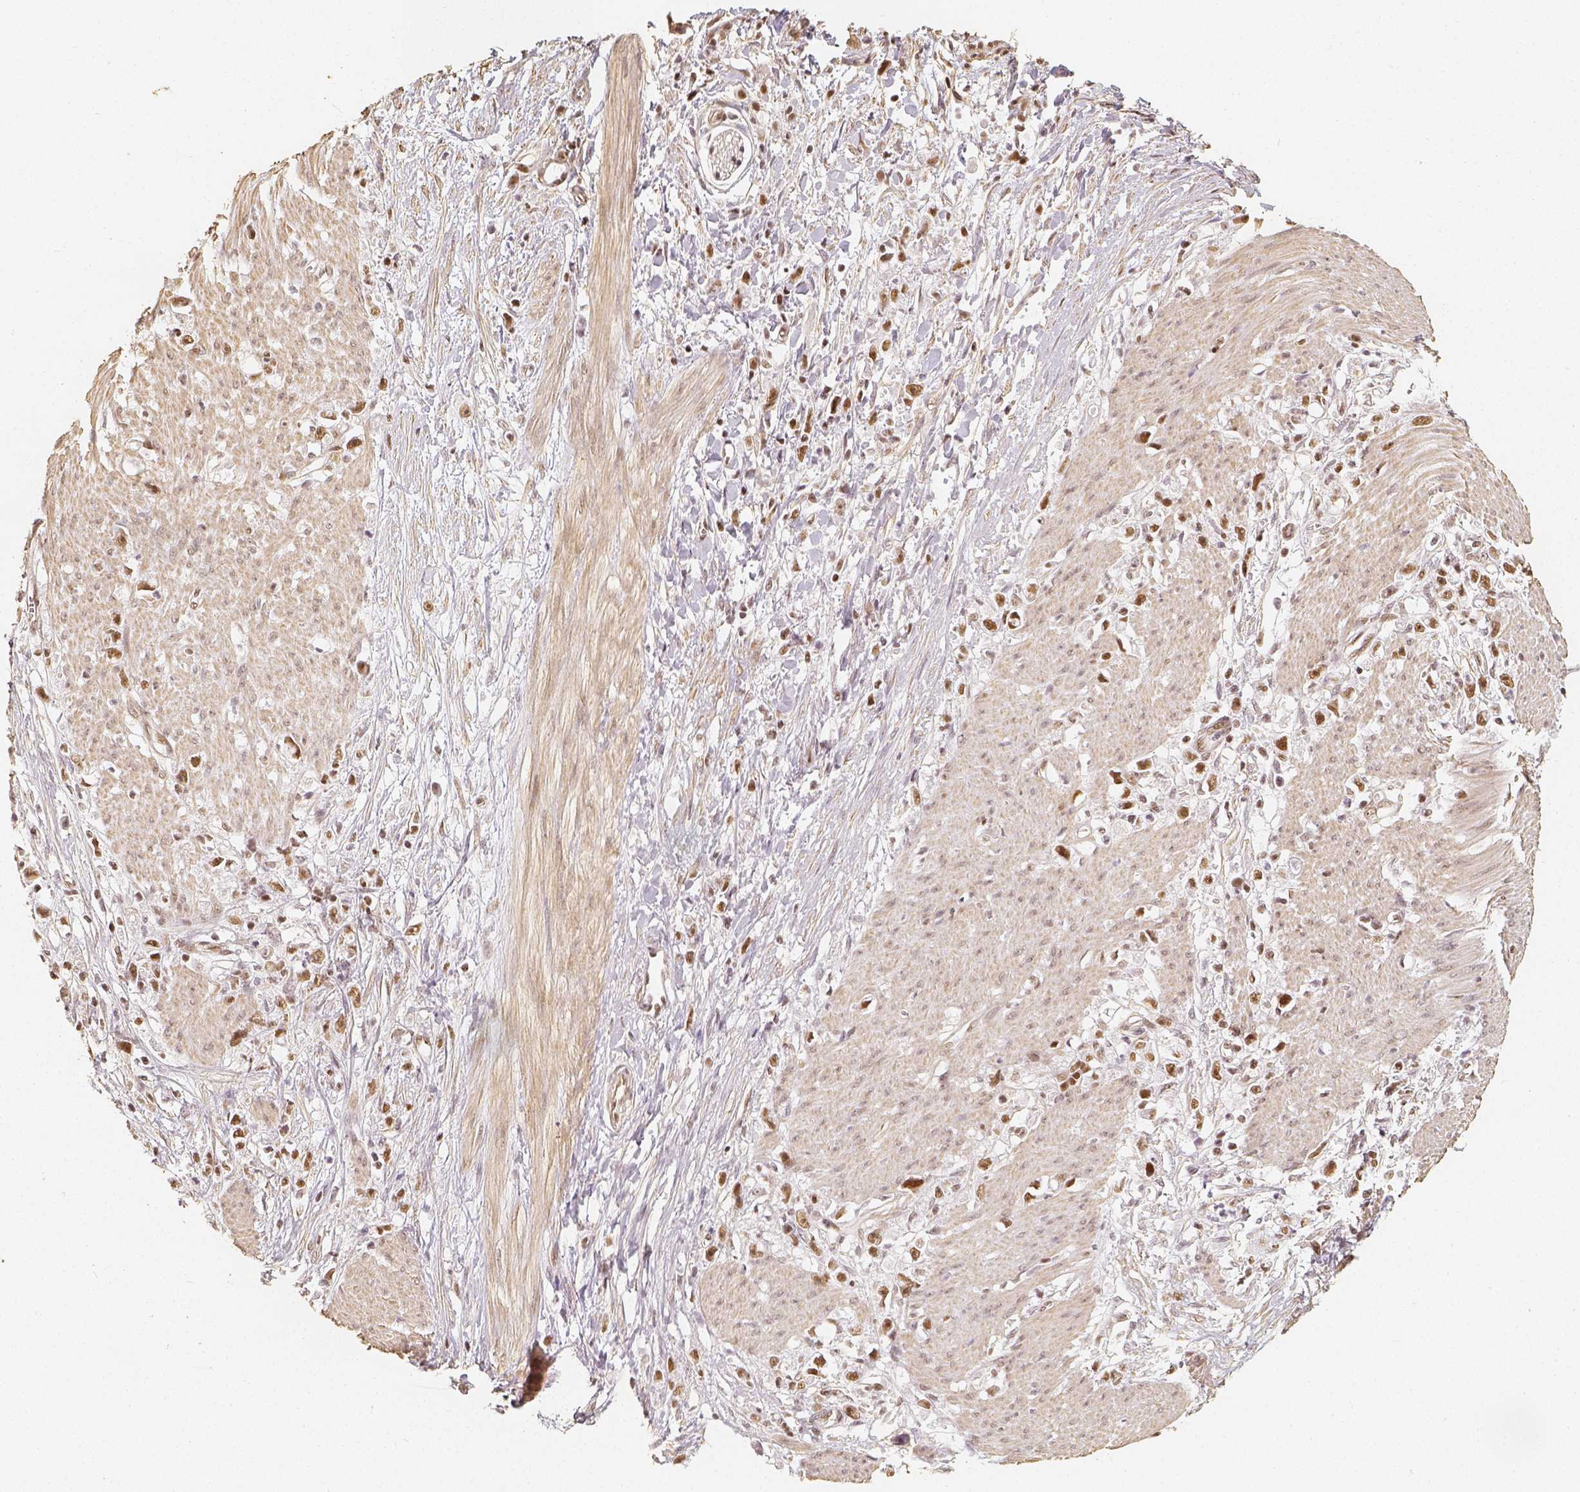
{"staining": {"intensity": "moderate", "quantity": ">75%", "location": "nuclear"}, "tissue": "stomach cancer", "cell_type": "Tumor cells", "image_type": "cancer", "snomed": [{"axis": "morphology", "description": "Adenocarcinoma, NOS"}, {"axis": "topography", "description": "Stomach"}], "caption": "A high-resolution image shows immunohistochemistry (IHC) staining of stomach cancer (adenocarcinoma), which exhibits moderate nuclear expression in approximately >75% of tumor cells.", "gene": "HDAC1", "patient": {"sex": "female", "age": 59}}